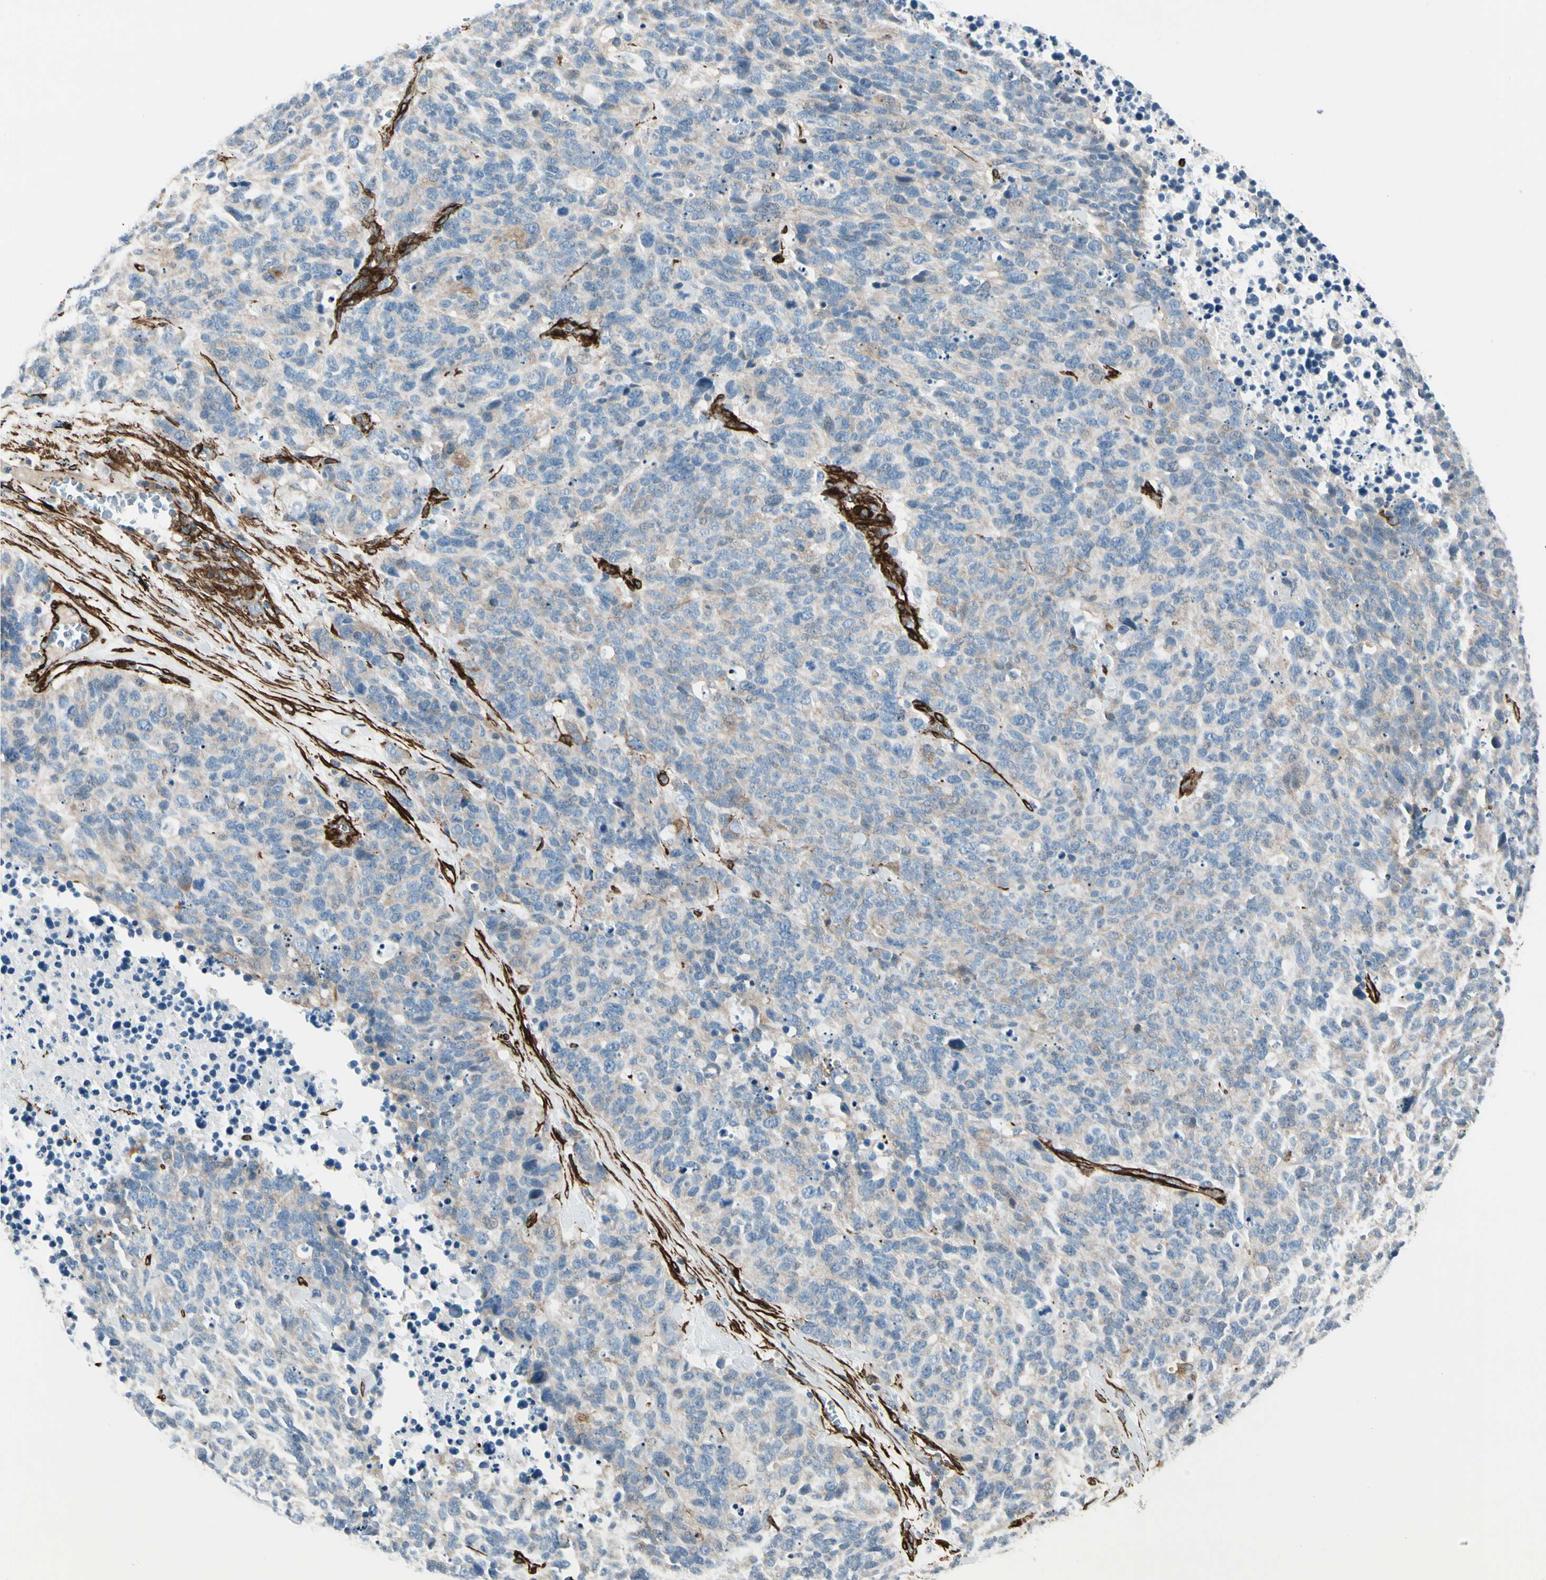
{"staining": {"intensity": "weak", "quantity": "25%-75%", "location": "cytoplasmic/membranous"}, "tissue": "lung cancer", "cell_type": "Tumor cells", "image_type": "cancer", "snomed": [{"axis": "morphology", "description": "Neoplasm, malignant, NOS"}, {"axis": "topography", "description": "Lung"}], "caption": "Immunohistochemical staining of human lung cancer demonstrates low levels of weak cytoplasmic/membranous positivity in about 25%-75% of tumor cells. (DAB (3,3'-diaminobenzidine) = brown stain, brightfield microscopy at high magnification).", "gene": "CALD1", "patient": {"sex": "female", "age": 58}}